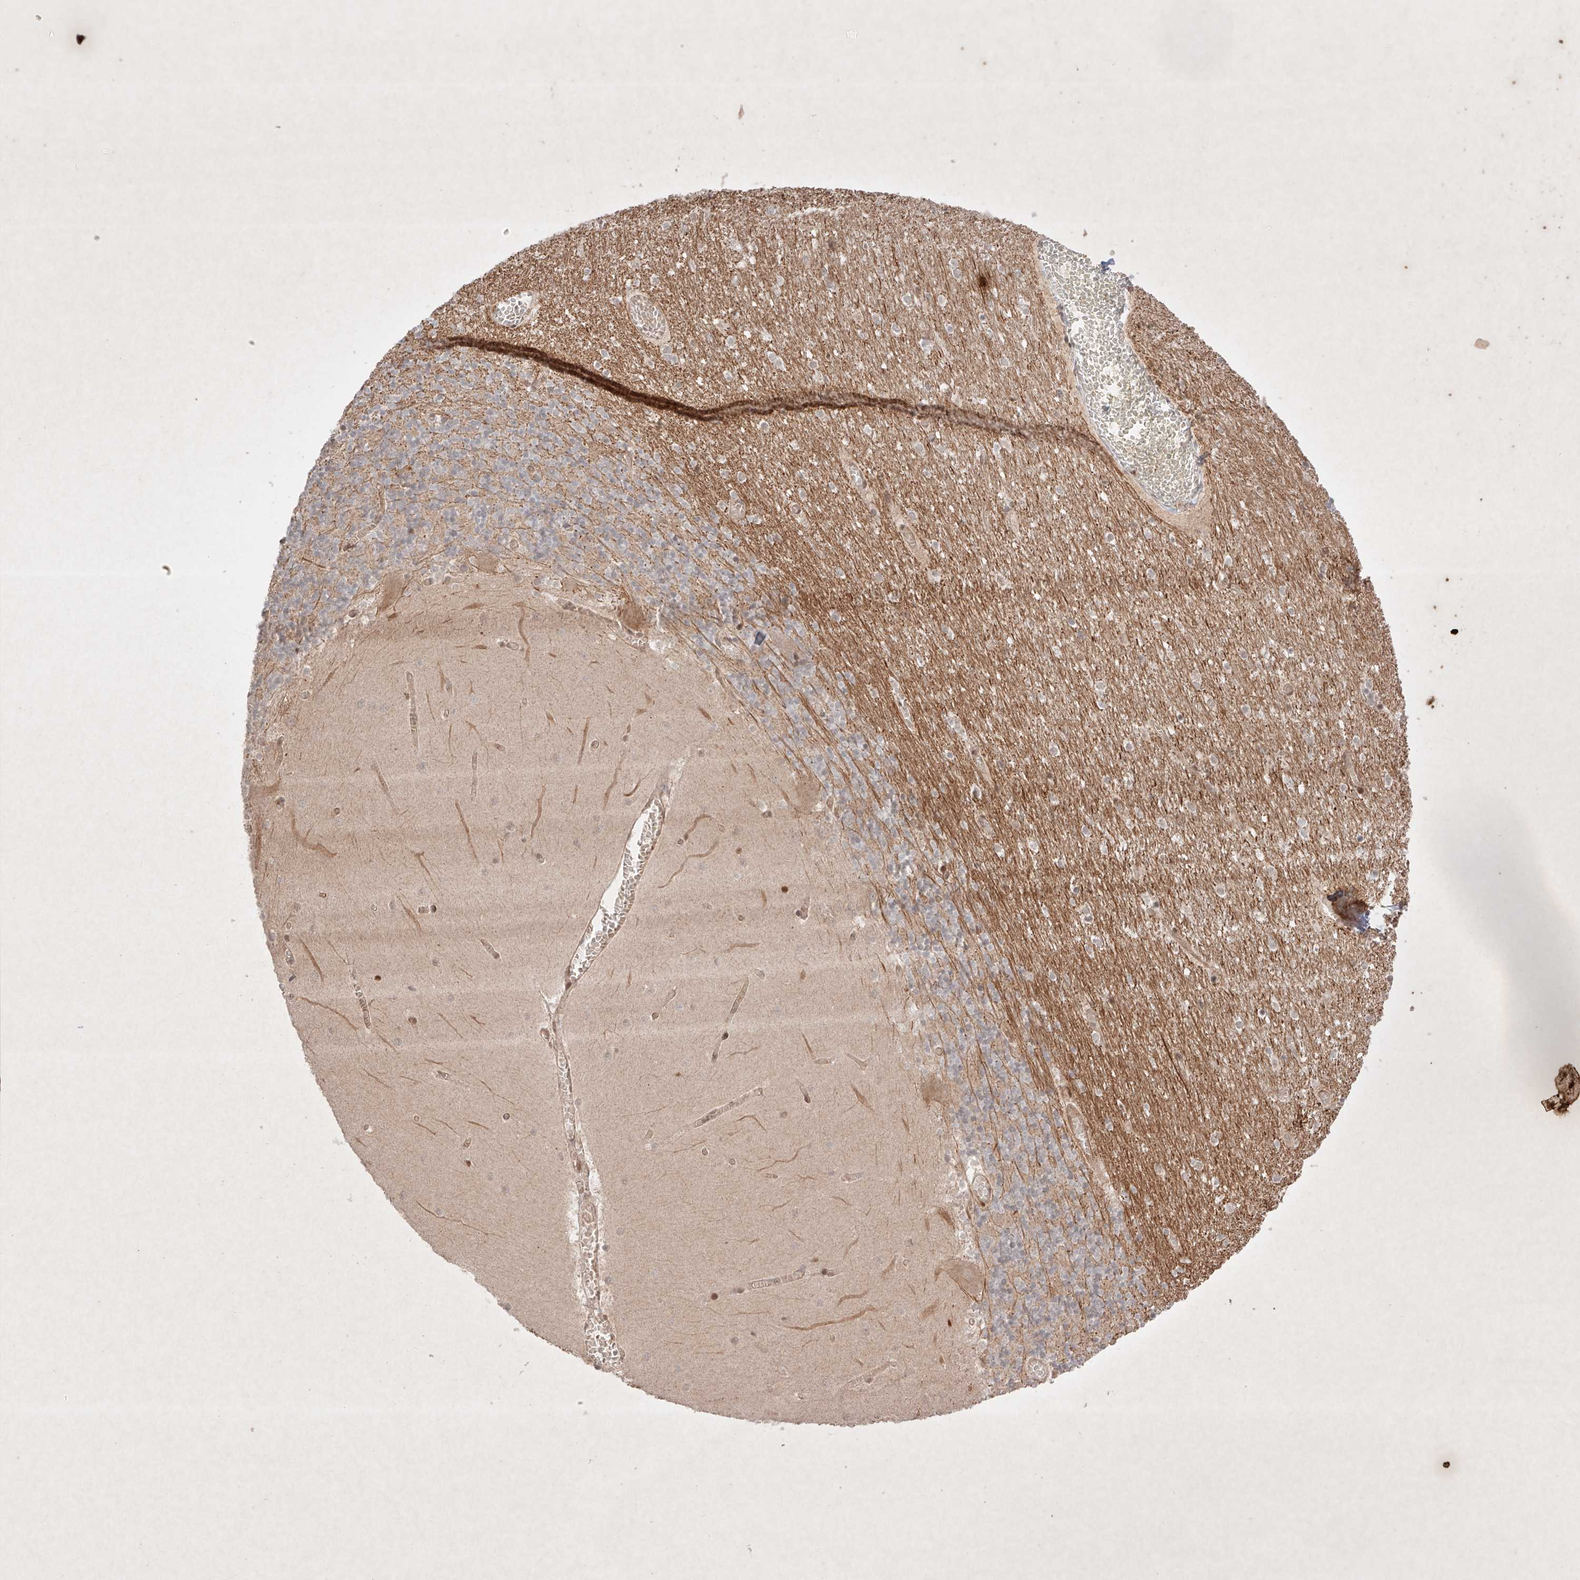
{"staining": {"intensity": "moderate", "quantity": "25%-75%", "location": "cytoplasmic/membranous"}, "tissue": "cerebellum", "cell_type": "Cells in granular layer", "image_type": "normal", "snomed": [{"axis": "morphology", "description": "Normal tissue, NOS"}, {"axis": "topography", "description": "Cerebellum"}], "caption": "DAB (3,3'-diaminobenzidine) immunohistochemical staining of unremarkable human cerebellum displays moderate cytoplasmic/membranous protein staining in approximately 25%-75% of cells in granular layer.", "gene": "RNF31", "patient": {"sex": "female", "age": 28}}